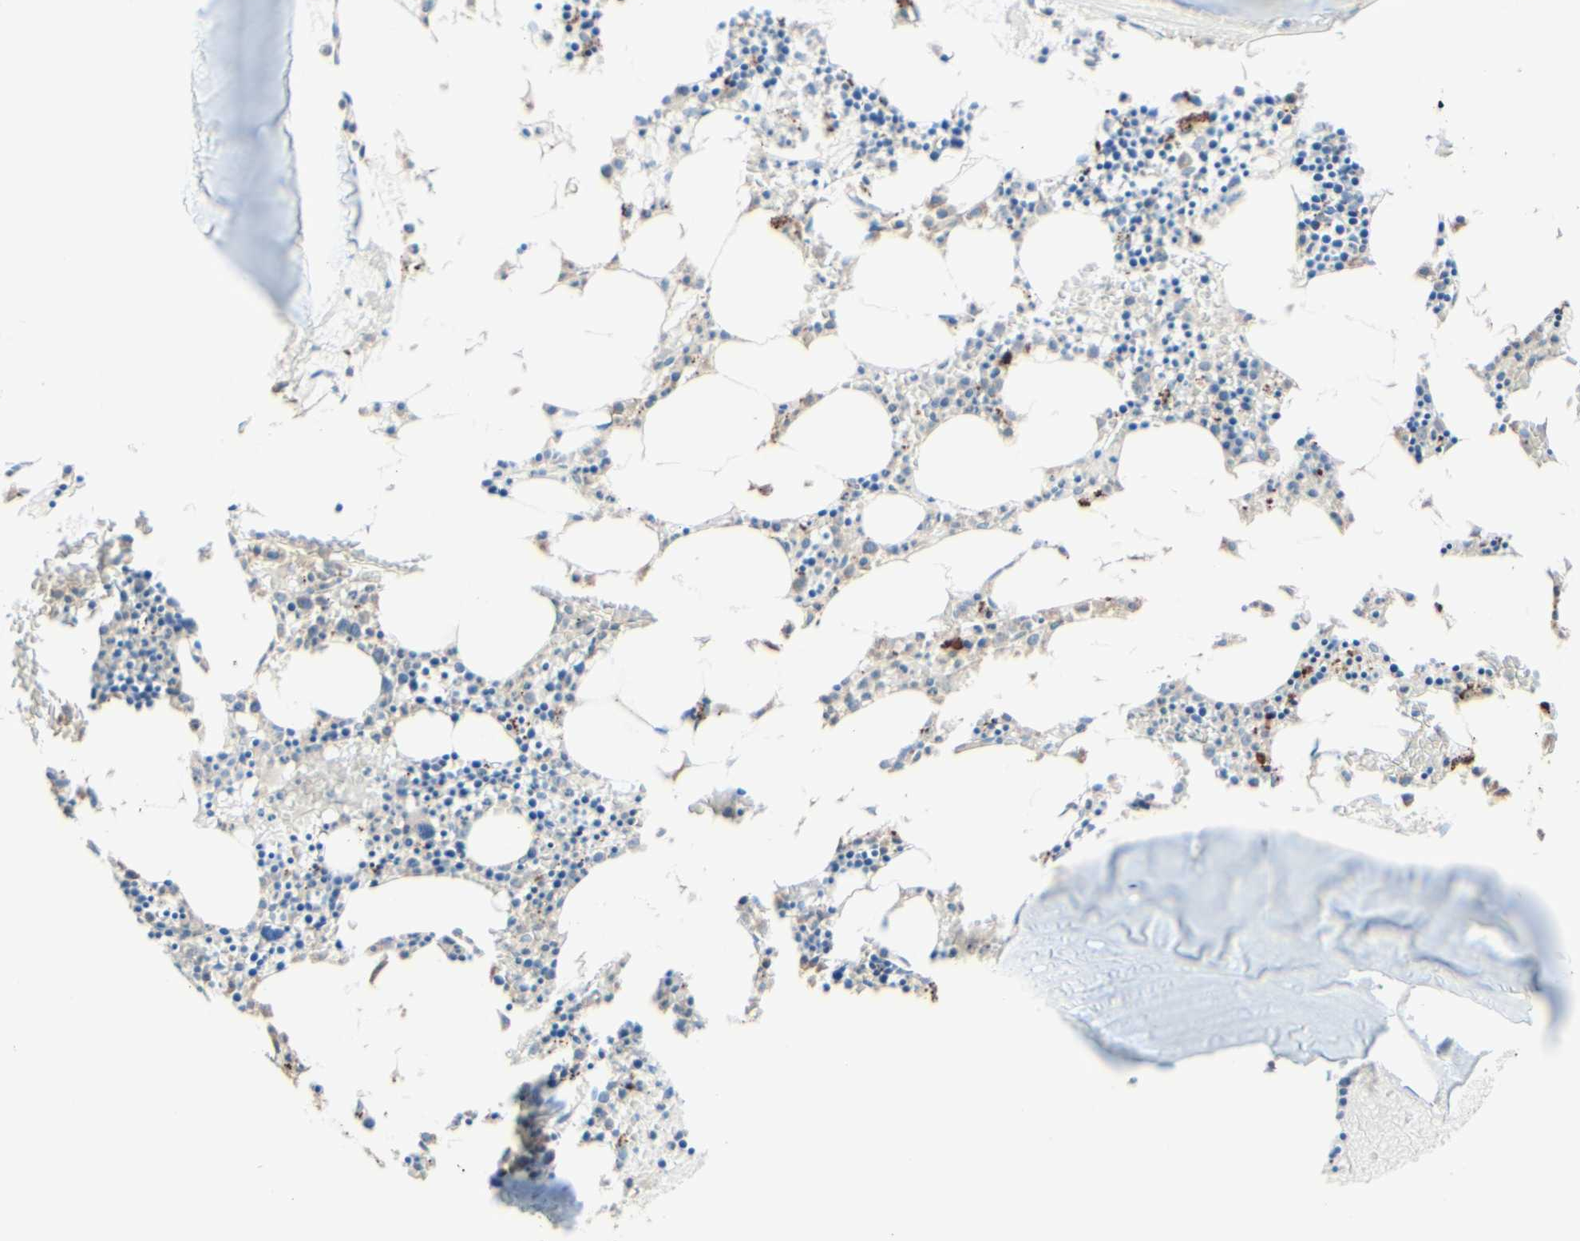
{"staining": {"intensity": "weak", "quantity": "25%-75%", "location": "cytoplasmic/membranous"}, "tissue": "bone marrow", "cell_type": "Hematopoietic cells", "image_type": "normal", "snomed": [{"axis": "morphology", "description": "Normal tissue, NOS"}, {"axis": "morphology", "description": "Inflammation, NOS"}, {"axis": "topography", "description": "Bone marrow"}], "caption": "IHC of unremarkable bone marrow demonstrates low levels of weak cytoplasmic/membranous expression in about 25%-75% of hematopoietic cells. (Stains: DAB in brown, nuclei in blue, Microscopy: brightfield microscopy at high magnification).", "gene": "SMIM19", "patient": {"sex": "male", "age": 14}}